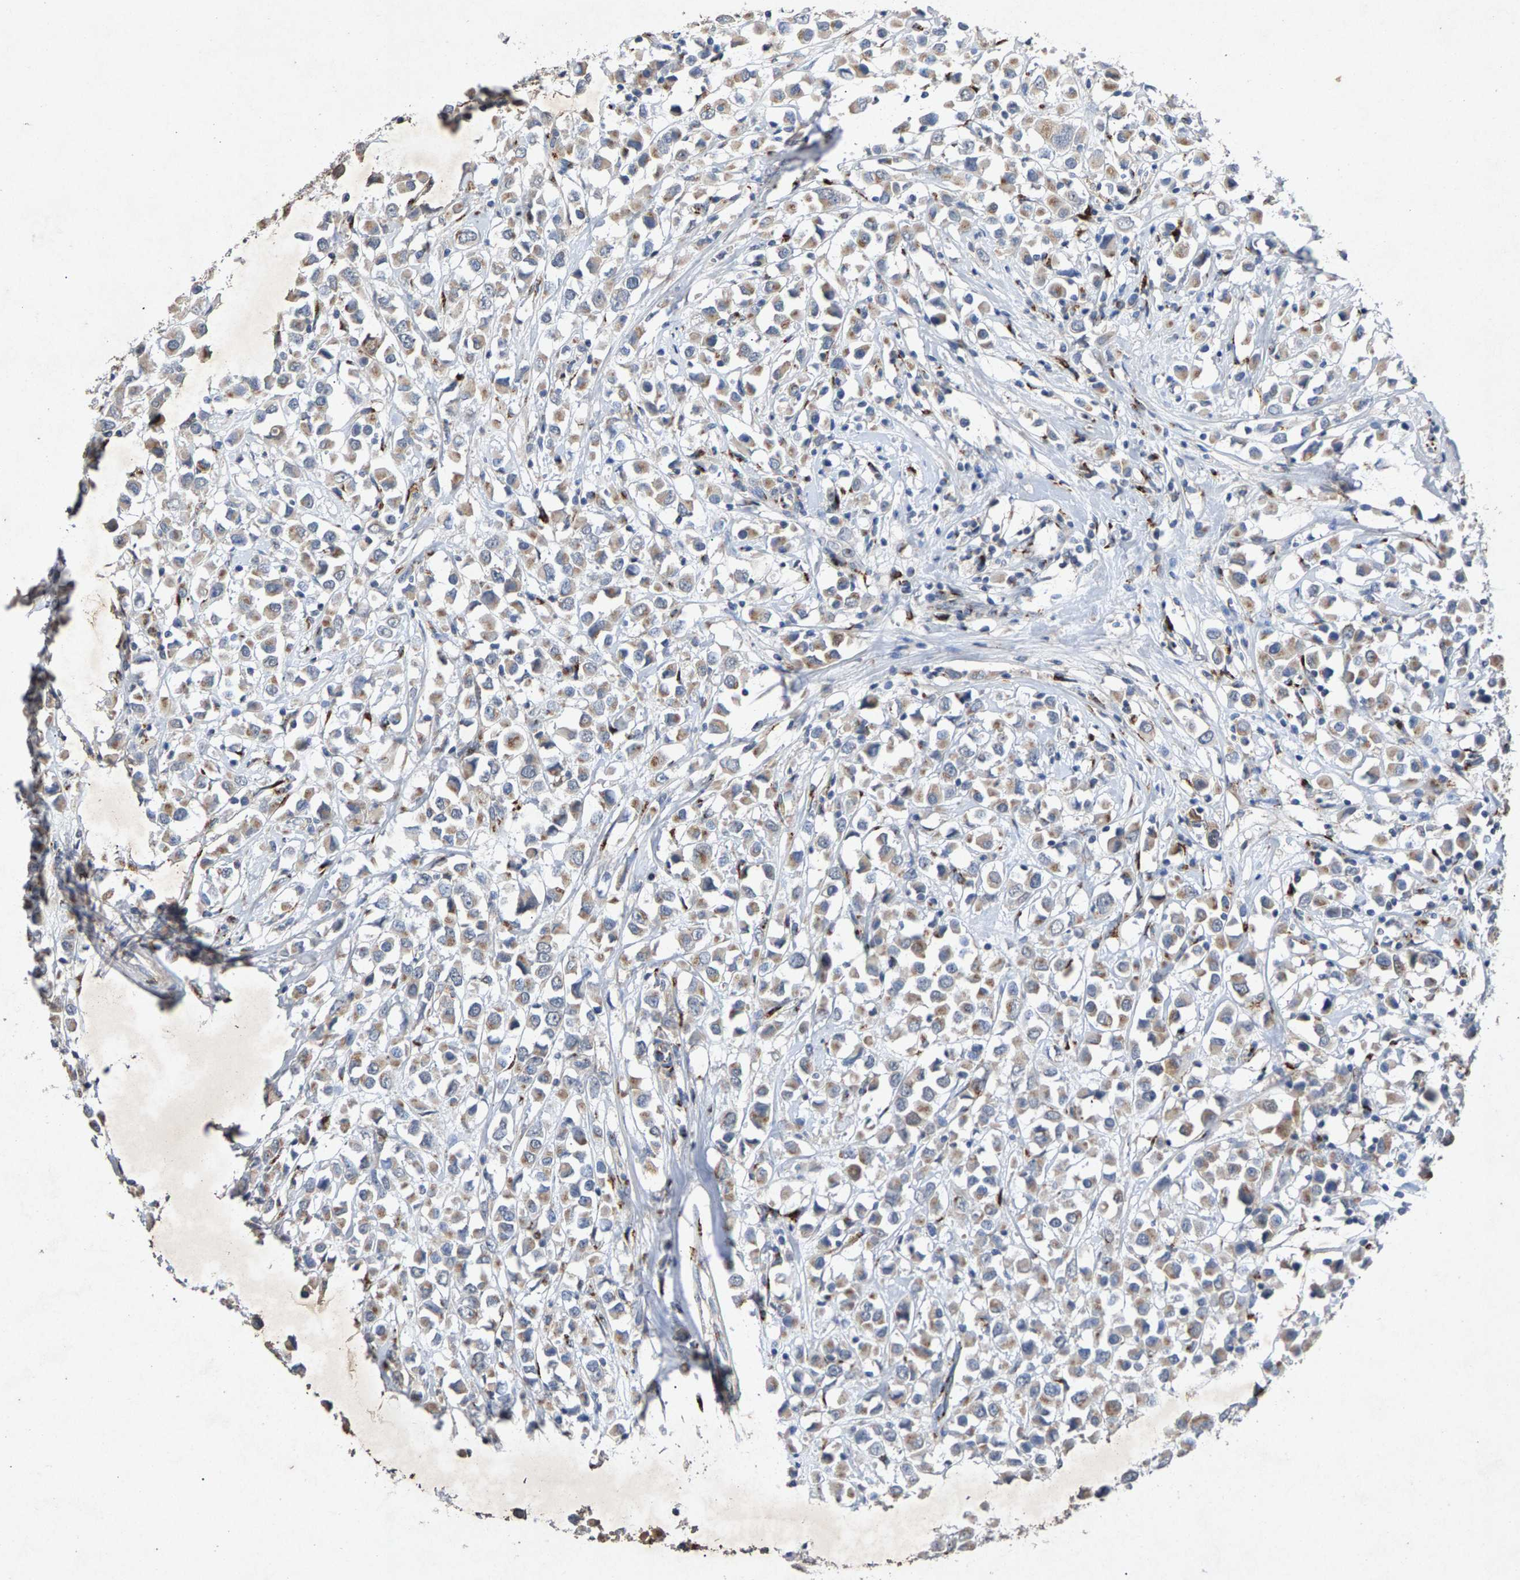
{"staining": {"intensity": "moderate", "quantity": ">75%", "location": "cytoplasmic/membranous"}, "tissue": "breast cancer", "cell_type": "Tumor cells", "image_type": "cancer", "snomed": [{"axis": "morphology", "description": "Duct carcinoma"}, {"axis": "topography", "description": "Breast"}], "caption": "Immunohistochemical staining of human breast infiltrating ductal carcinoma reveals medium levels of moderate cytoplasmic/membranous protein staining in approximately >75% of tumor cells.", "gene": "MAN2A1", "patient": {"sex": "female", "age": 61}}